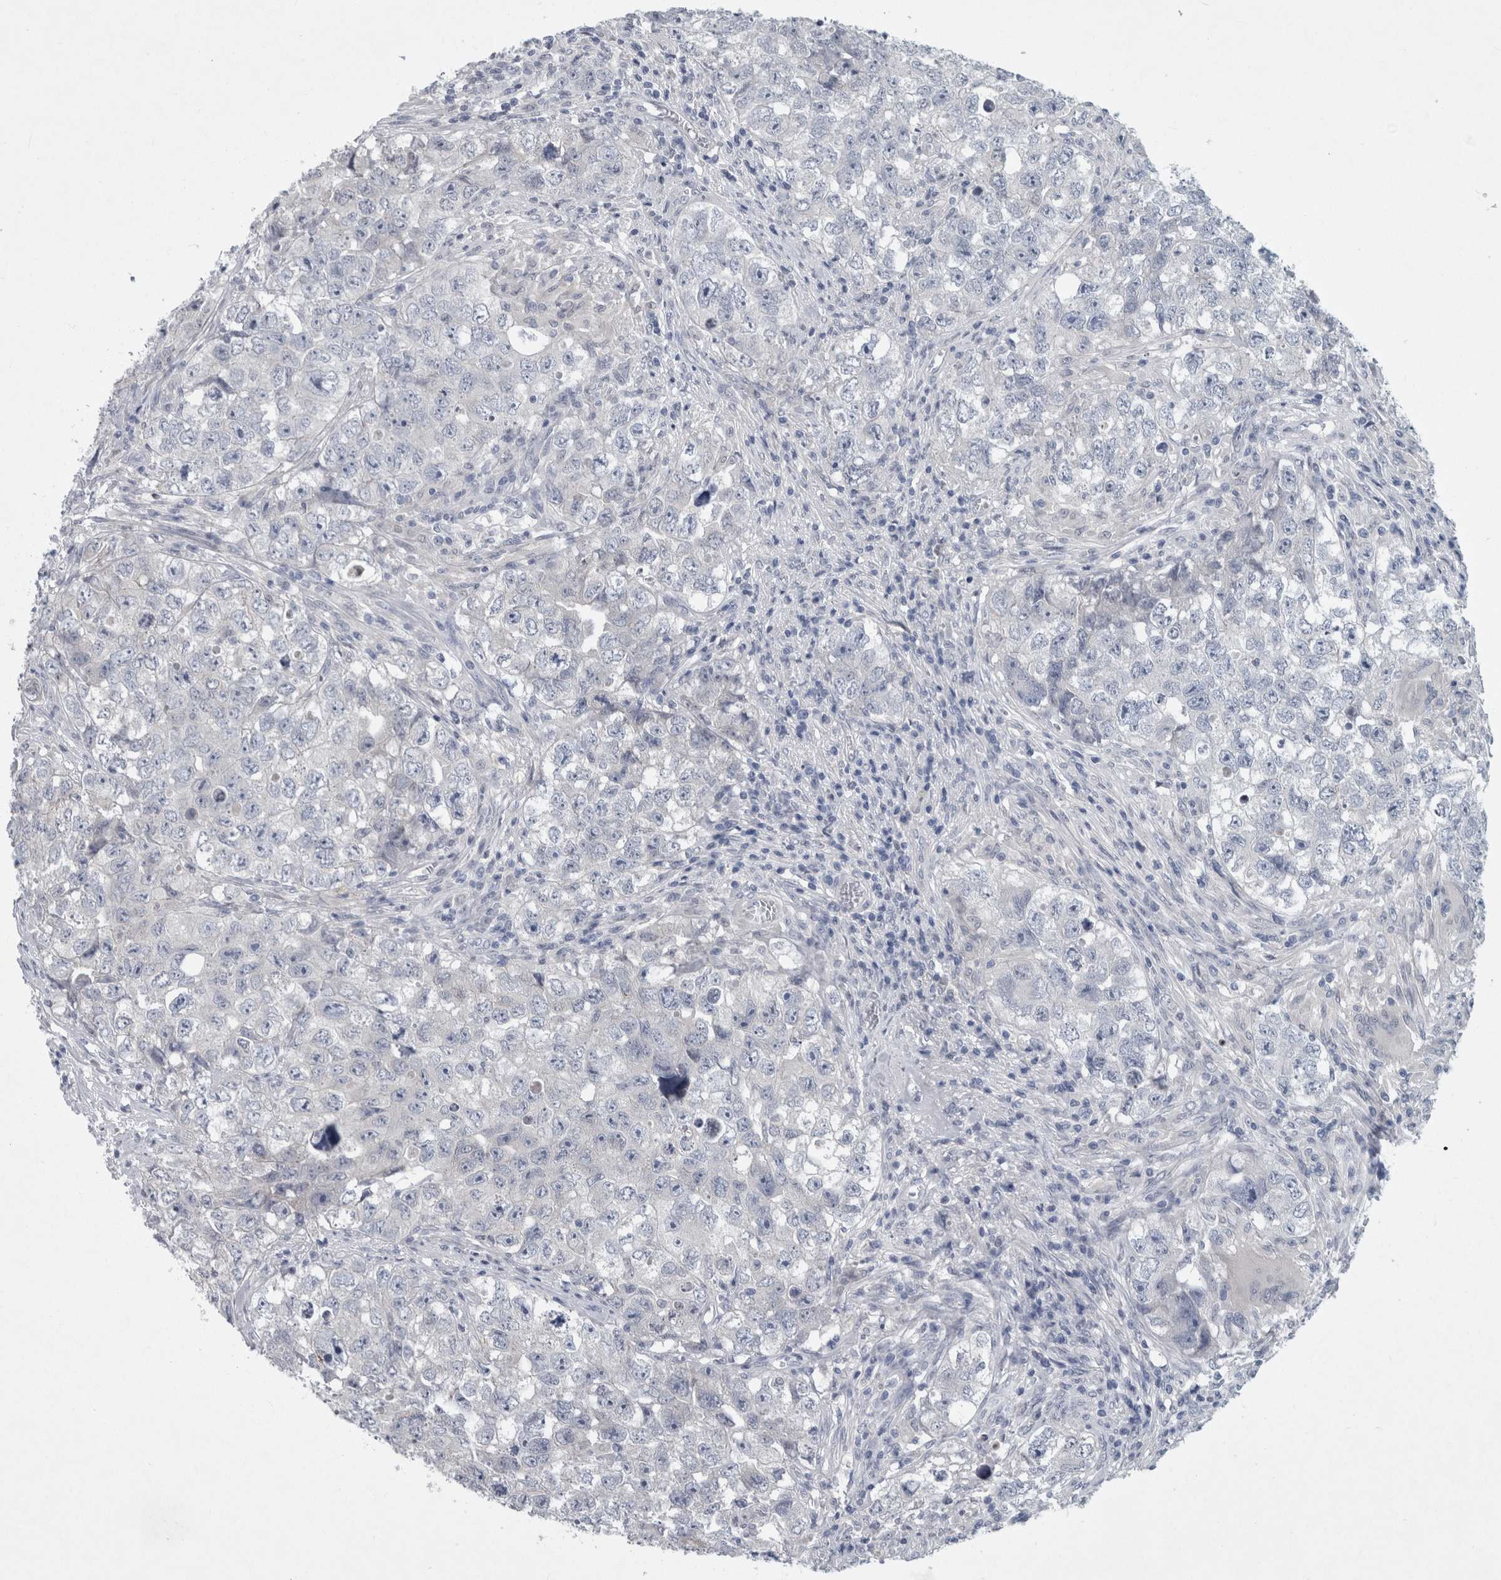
{"staining": {"intensity": "negative", "quantity": "none", "location": "none"}, "tissue": "testis cancer", "cell_type": "Tumor cells", "image_type": "cancer", "snomed": [{"axis": "morphology", "description": "Seminoma, NOS"}, {"axis": "morphology", "description": "Carcinoma, Embryonal, NOS"}, {"axis": "topography", "description": "Testis"}], "caption": "The image demonstrates no staining of tumor cells in testis seminoma.", "gene": "FAM83H", "patient": {"sex": "male", "age": 43}}